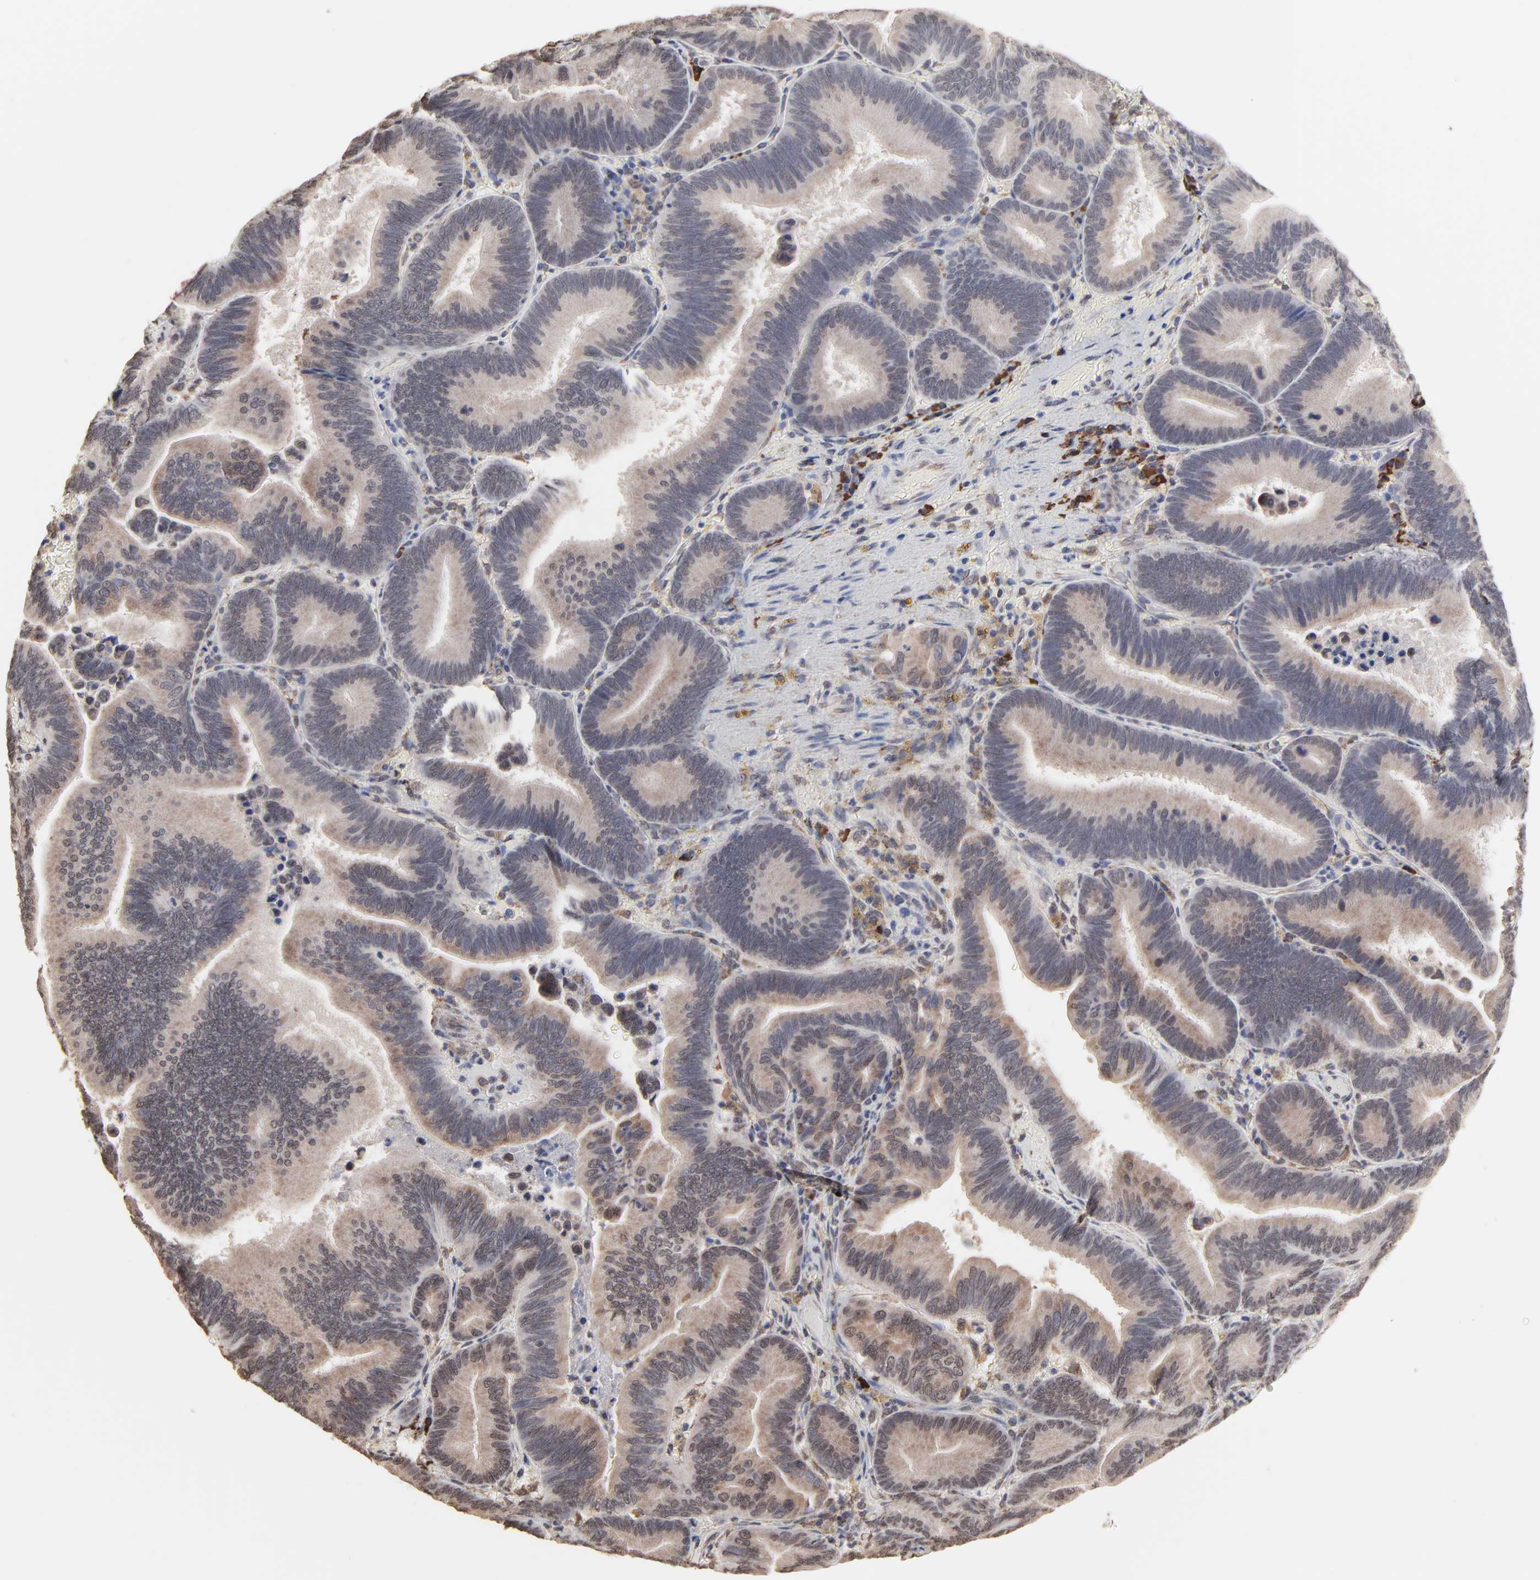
{"staining": {"intensity": "weak", "quantity": ">75%", "location": "cytoplasmic/membranous"}, "tissue": "pancreatic cancer", "cell_type": "Tumor cells", "image_type": "cancer", "snomed": [{"axis": "morphology", "description": "Adenocarcinoma, NOS"}, {"axis": "topography", "description": "Pancreas"}], "caption": "A histopathology image of pancreatic cancer stained for a protein demonstrates weak cytoplasmic/membranous brown staining in tumor cells. The staining was performed using DAB (3,3'-diaminobenzidine), with brown indicating positive protein expression. Nuclei are stained blue with hematoxylin.", "gene": "CHM", "patient": {"sex": "male", "age": 82}}